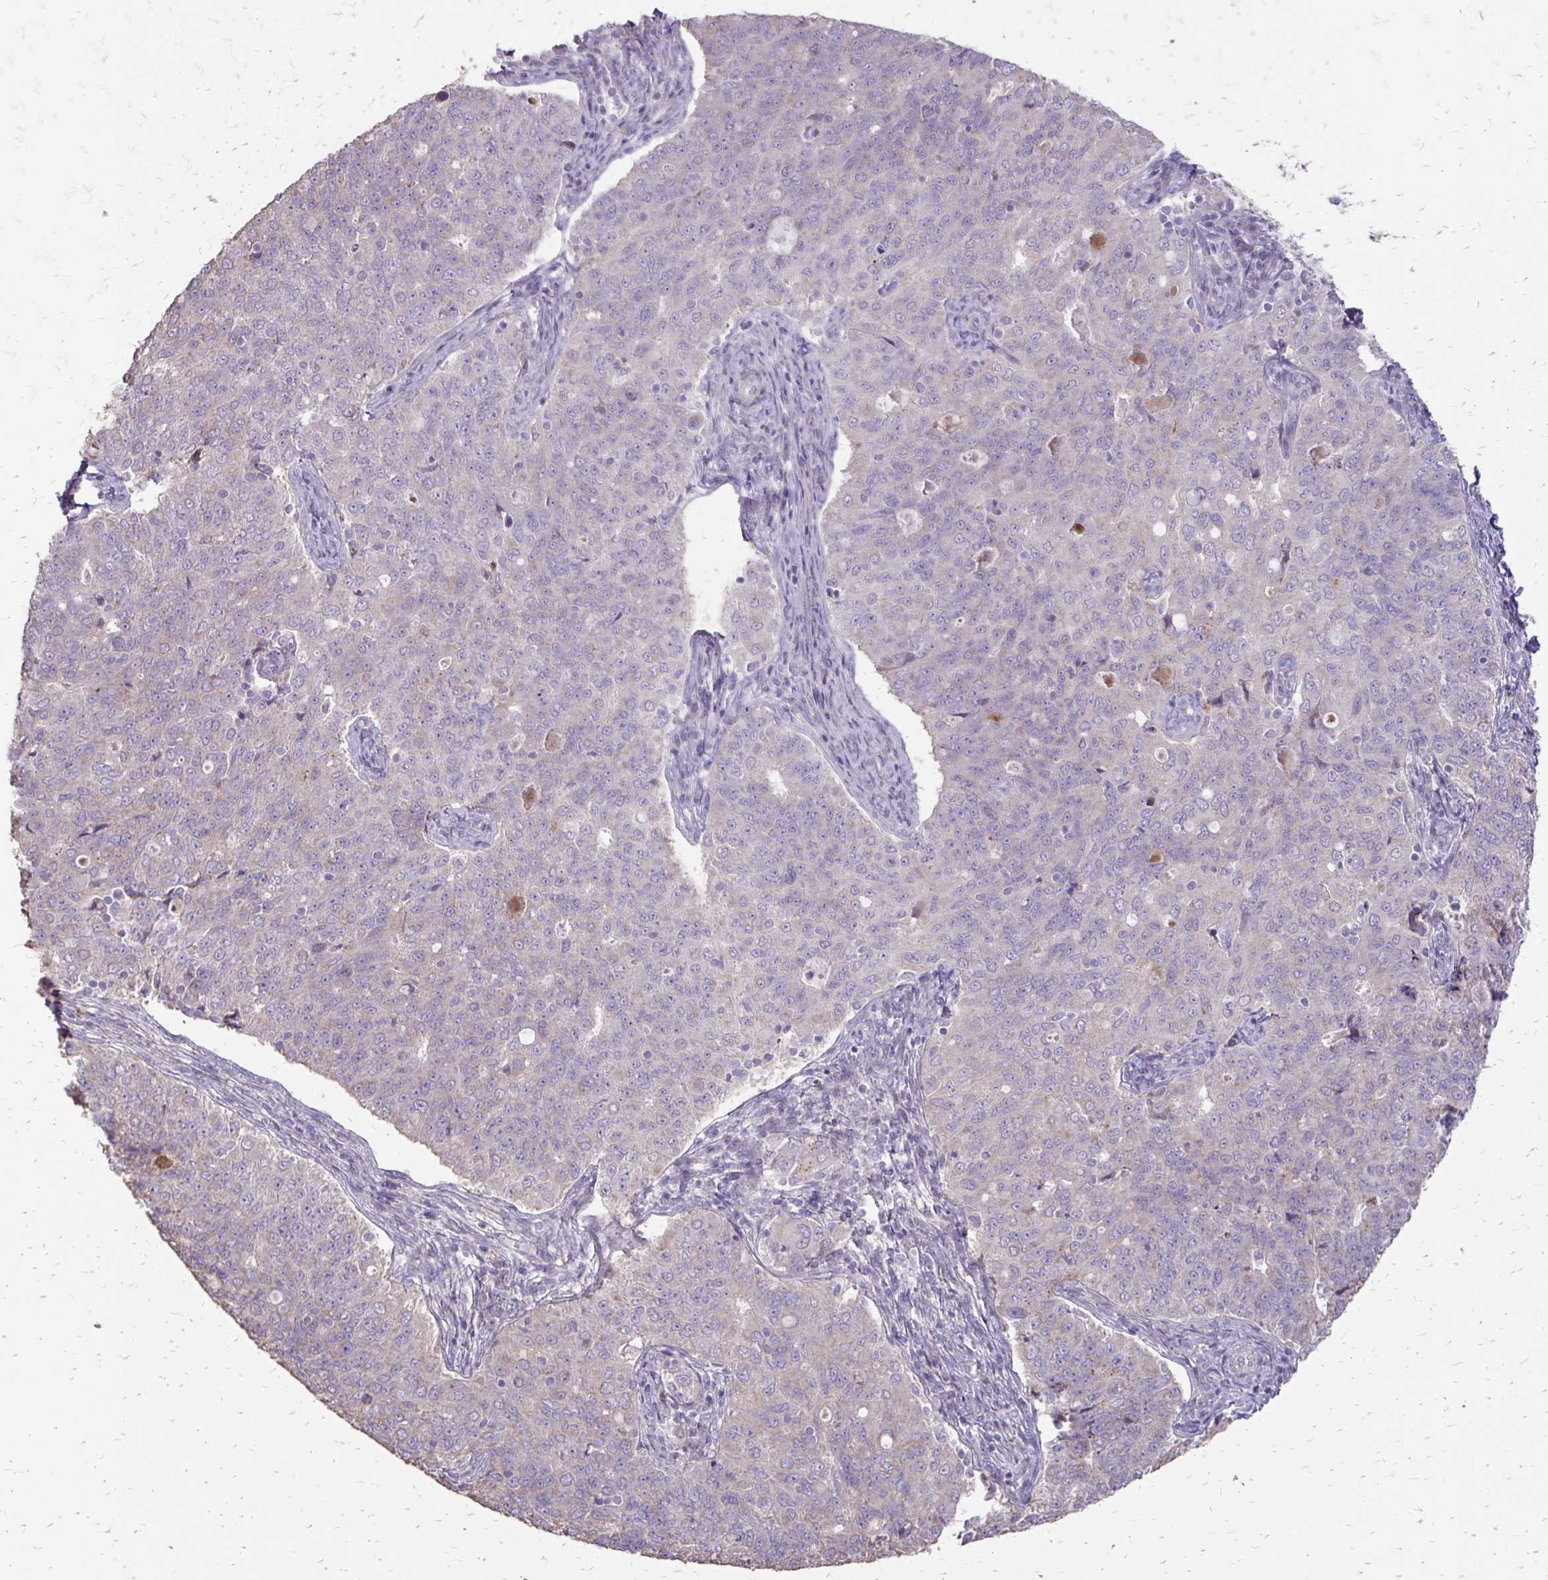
{"staining": {"intensity": "negative", "quantity": "none", "location": "none"}, "tissue": "endometrial cancer", "cell_type": "Tumor cells", "image_type": "cancer", "snomed": [{"axis": "morphology", "description": "Adenocarcinoma, NOS"}, {"axis": "topography", "description": "Endometrium"}], "caption": "The immunohistochemistry (IHC) micrograph has no significant staining in tumor cells of endometrial cancer (adenocarcinoma) tissue. Nuclei are stained in blue.", "gene": "MYORG", "patient": {"sex": "female", "age": 43}}